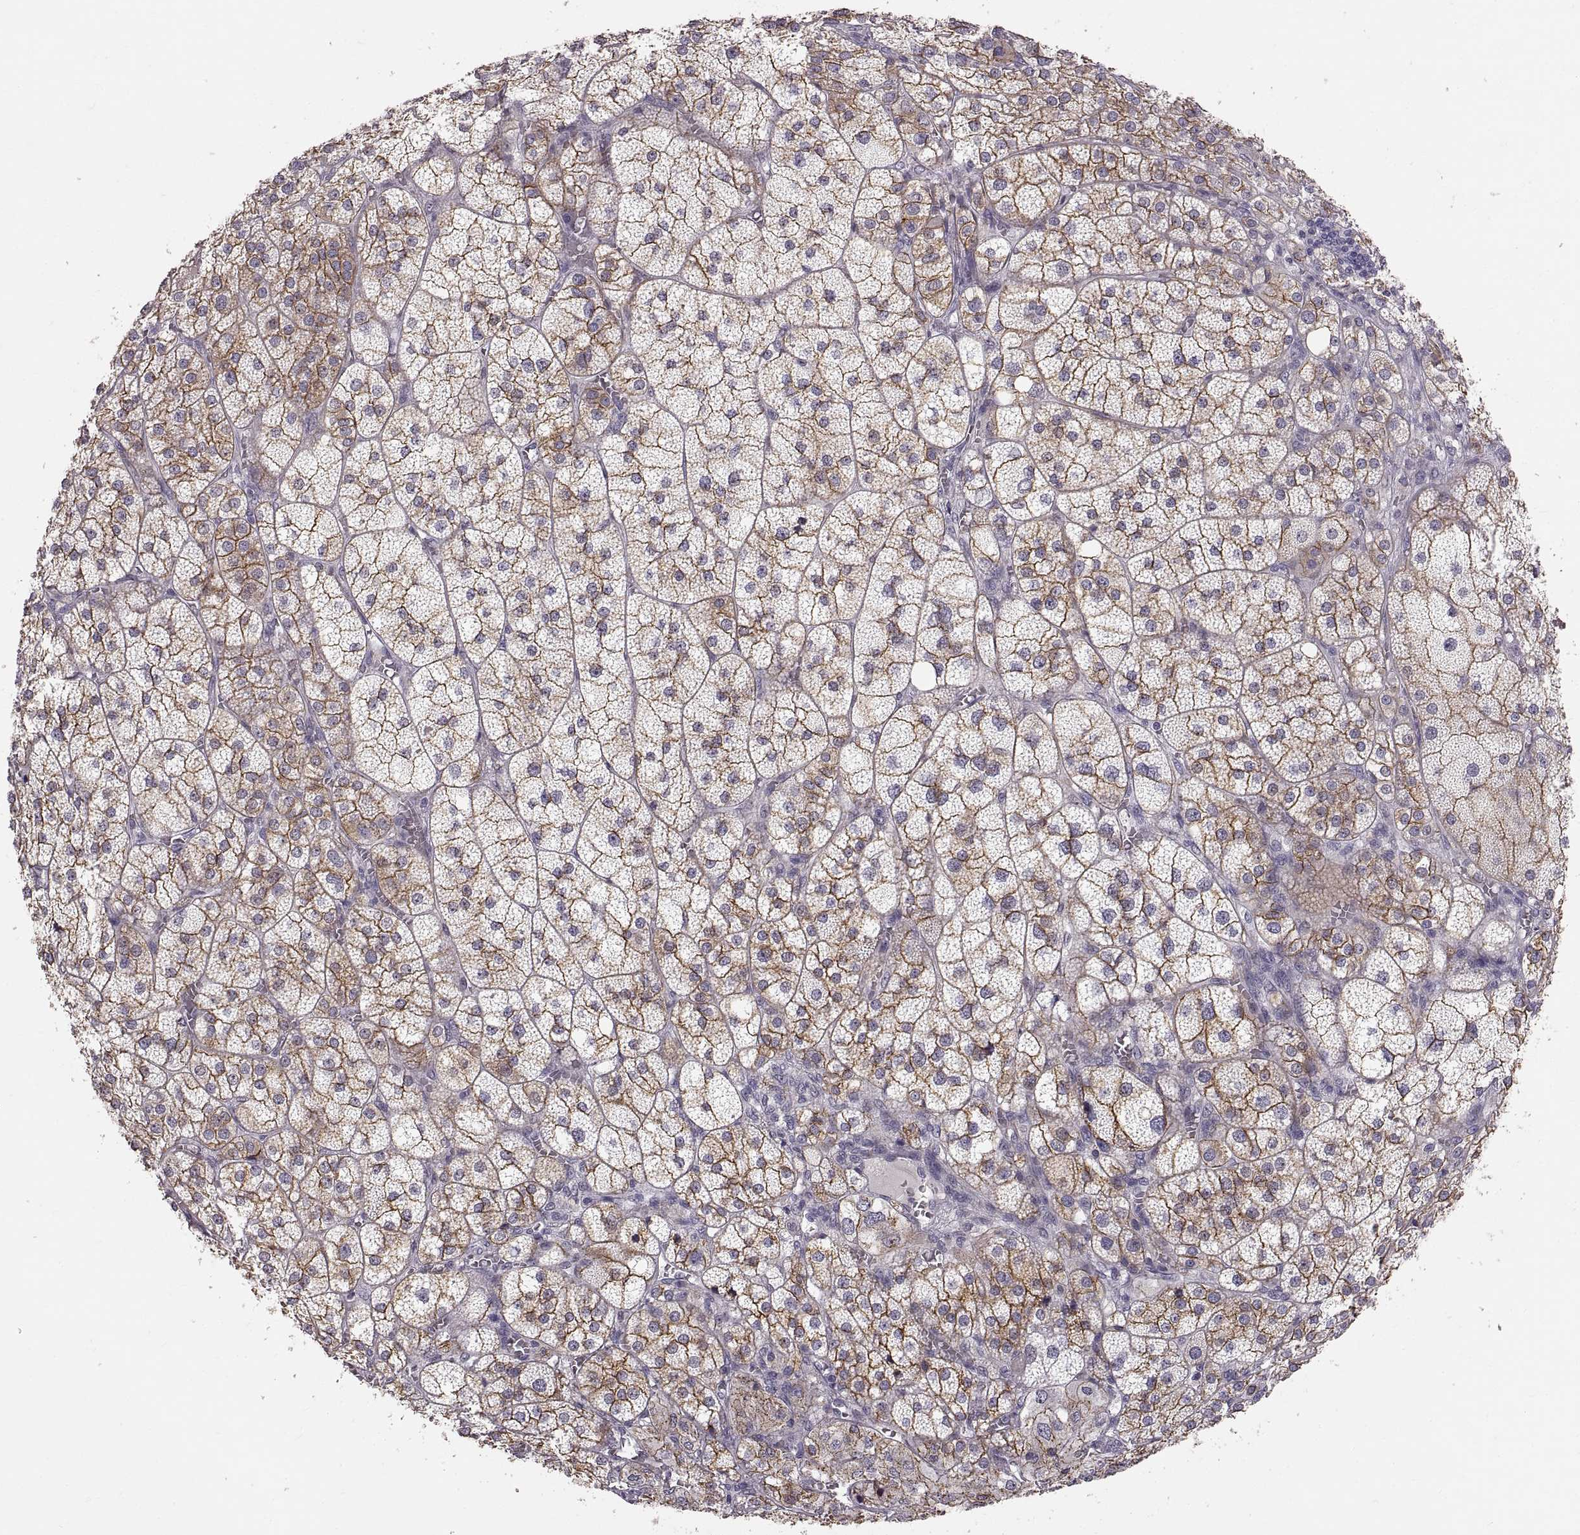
{"staining": {"intensity": "strong", "quantity": ">75%", "location": "cytoplasmic/membranous"}, "tissue": "adrenal gland", "cell_type": "Glandular cells", "image_type": "normal", "snomed": [{"axis": "morphology", "description": "Normal tissue, NOS"}, {"axis": "topography", "description": "Adrenal gland"}], "caption": "The micrograph reveals a brown stain indicating the presence of a protein in the cytoplasmic/membranous of glandular cells in adrenal gland. The protein is stained brown, and the nuclei are stained in blue (DAB (3,3'-diaminobenzidine) IHC with brightfield microscopy, high magnification).", "gene": "CDH2", "patient": {"sex": "female", "age": 60}}